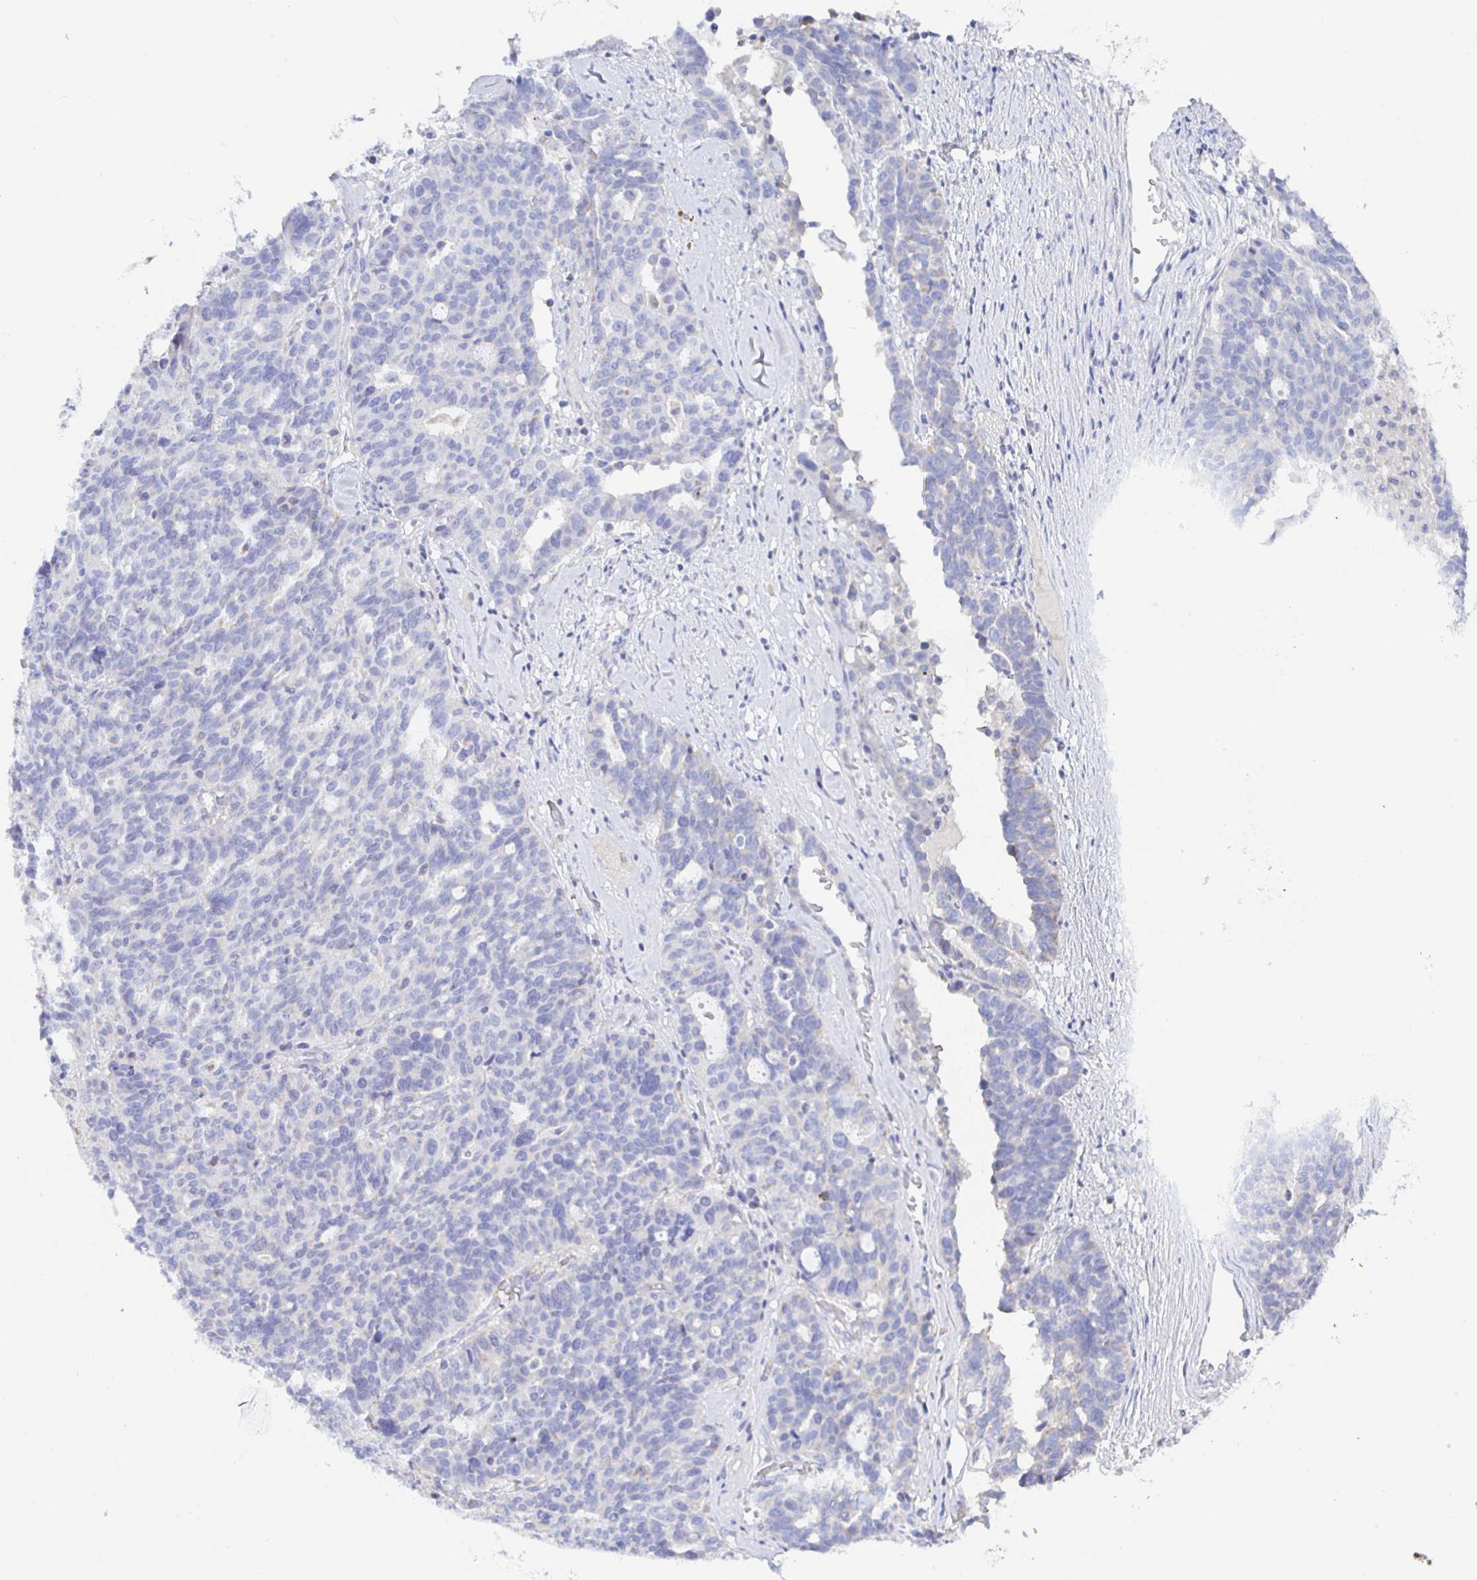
{"staining": {"intensity": "negative", "quantity": "none", "location": "none"}, "tissue": "ovarian cancer", "cell_type": "Tumor cells", "image_type": "cancer", "snomed": [{"axis": "morphology", "description": "Cystadenocarcinoma, serous, NOS"}, {"axis": "topography", "description": "Ovary"}], "caption": "The micrograph demonstrates no staining of tumor cells in ovarian cancer.", "gene": "SYNGR4", "patient": {"sex": "female", "age": 59}}